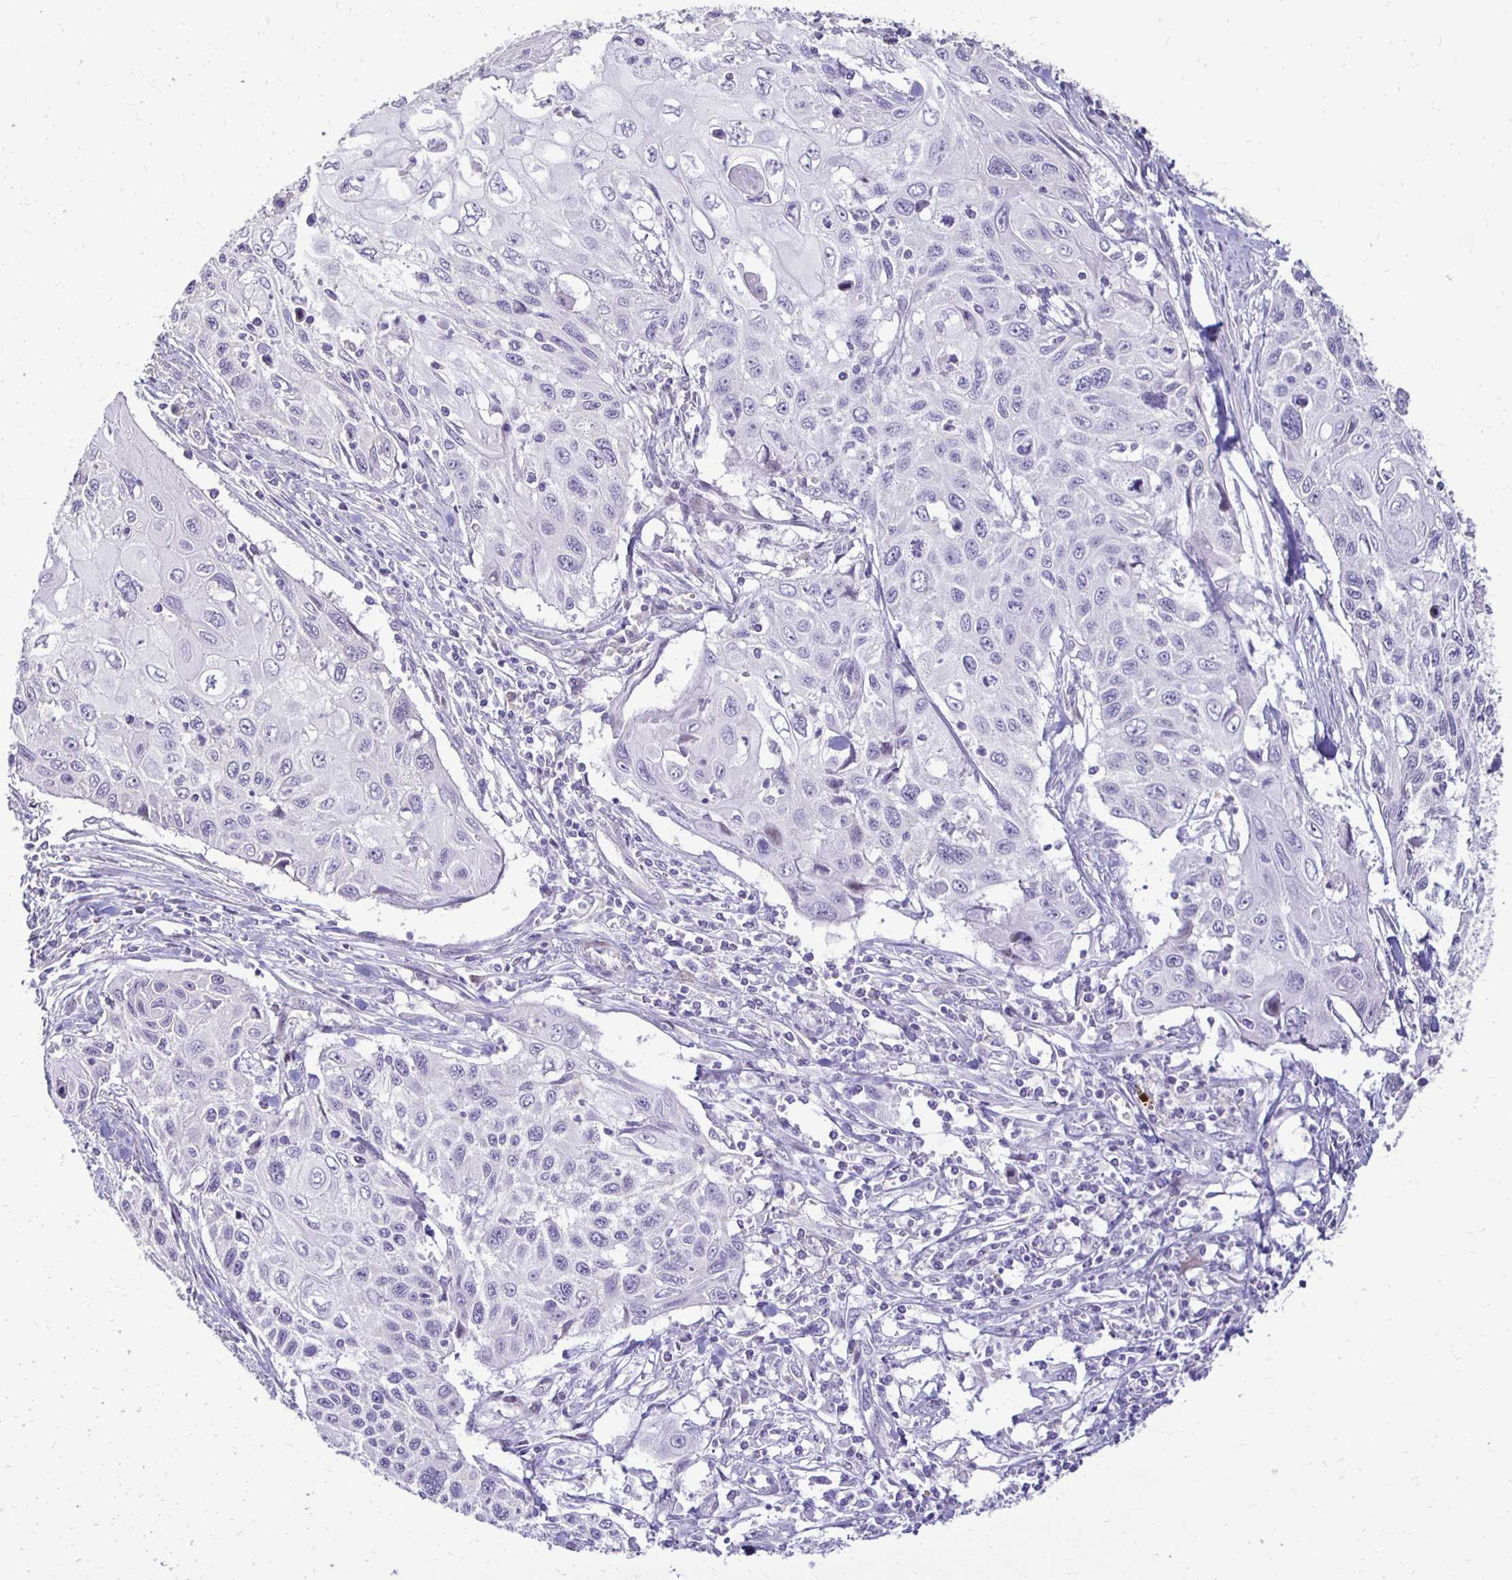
{"staining": {"intensity": "negative", "quantity": "none", "location": "none"}, "tissue": "cervical cancer", "cell_type": "Tumor cells", "image_type": "cancer", "snomed": [{"axis": "morphology", "description": "Squamous cell carcinoma, NOS"}, {"axis": "topography", "description": "Cervix"}], "caption": "Histopathology image shows no protein expression in tumor cells of squamous cell carcinoma (cervical) tissue.", "gene": "GAS2", "patient": {"sex": "female", "age": 70}}